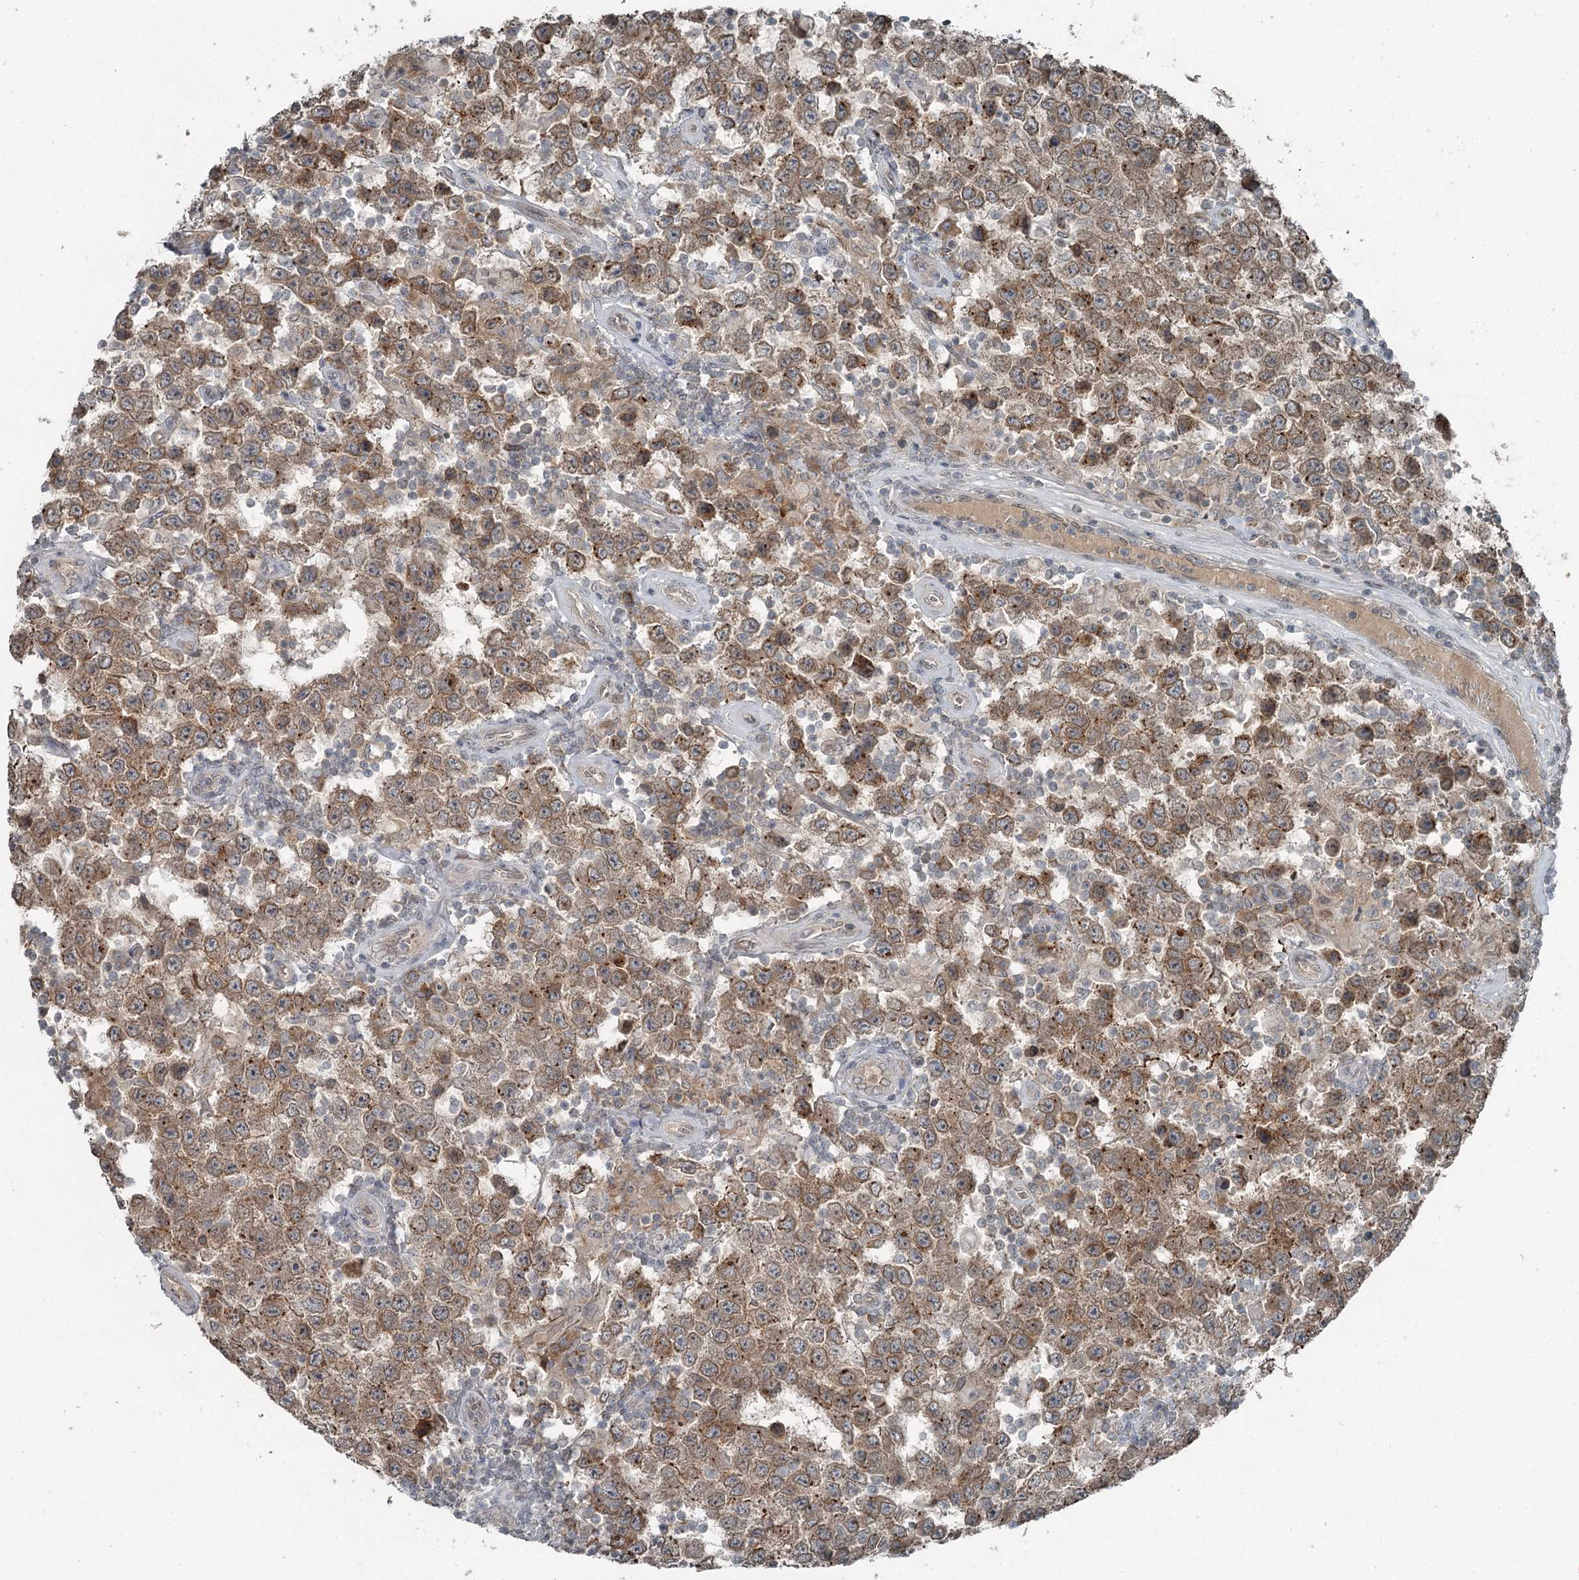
{"staining": {"intensity": "weak", "quantity": ">75%", "location": "cytoplasmic/membranous"}, "tissue": "testis cancer", "cell_type": "Tumor cells", "image_type": "cancer", "snomed": [{"axis": "morphology", "description": "Normal tissue, NOS"}, {"axis": "morphology", "description": "Urothelial carcinoma, High grade"}, {"axis": "morphology", "description": "Seminoma, NOS"}, {"axis": "morphology", "description": "Carcinoma, Embryonal, NOS"}, {"axis": "topography", "description": "Urinary bladder"}, {"axis": "topography", "description": "Testis"}], "caption": "IHC image of testis cancer (high-grade urothelial carcinoma) stained for a protein (brown), which reveals low levels of weak cytoplasmic/membranous positivity in approximately >75% of tumor cells.", "gene": "SLC39A8", "patient": {"sex": "male", "age": 41}}